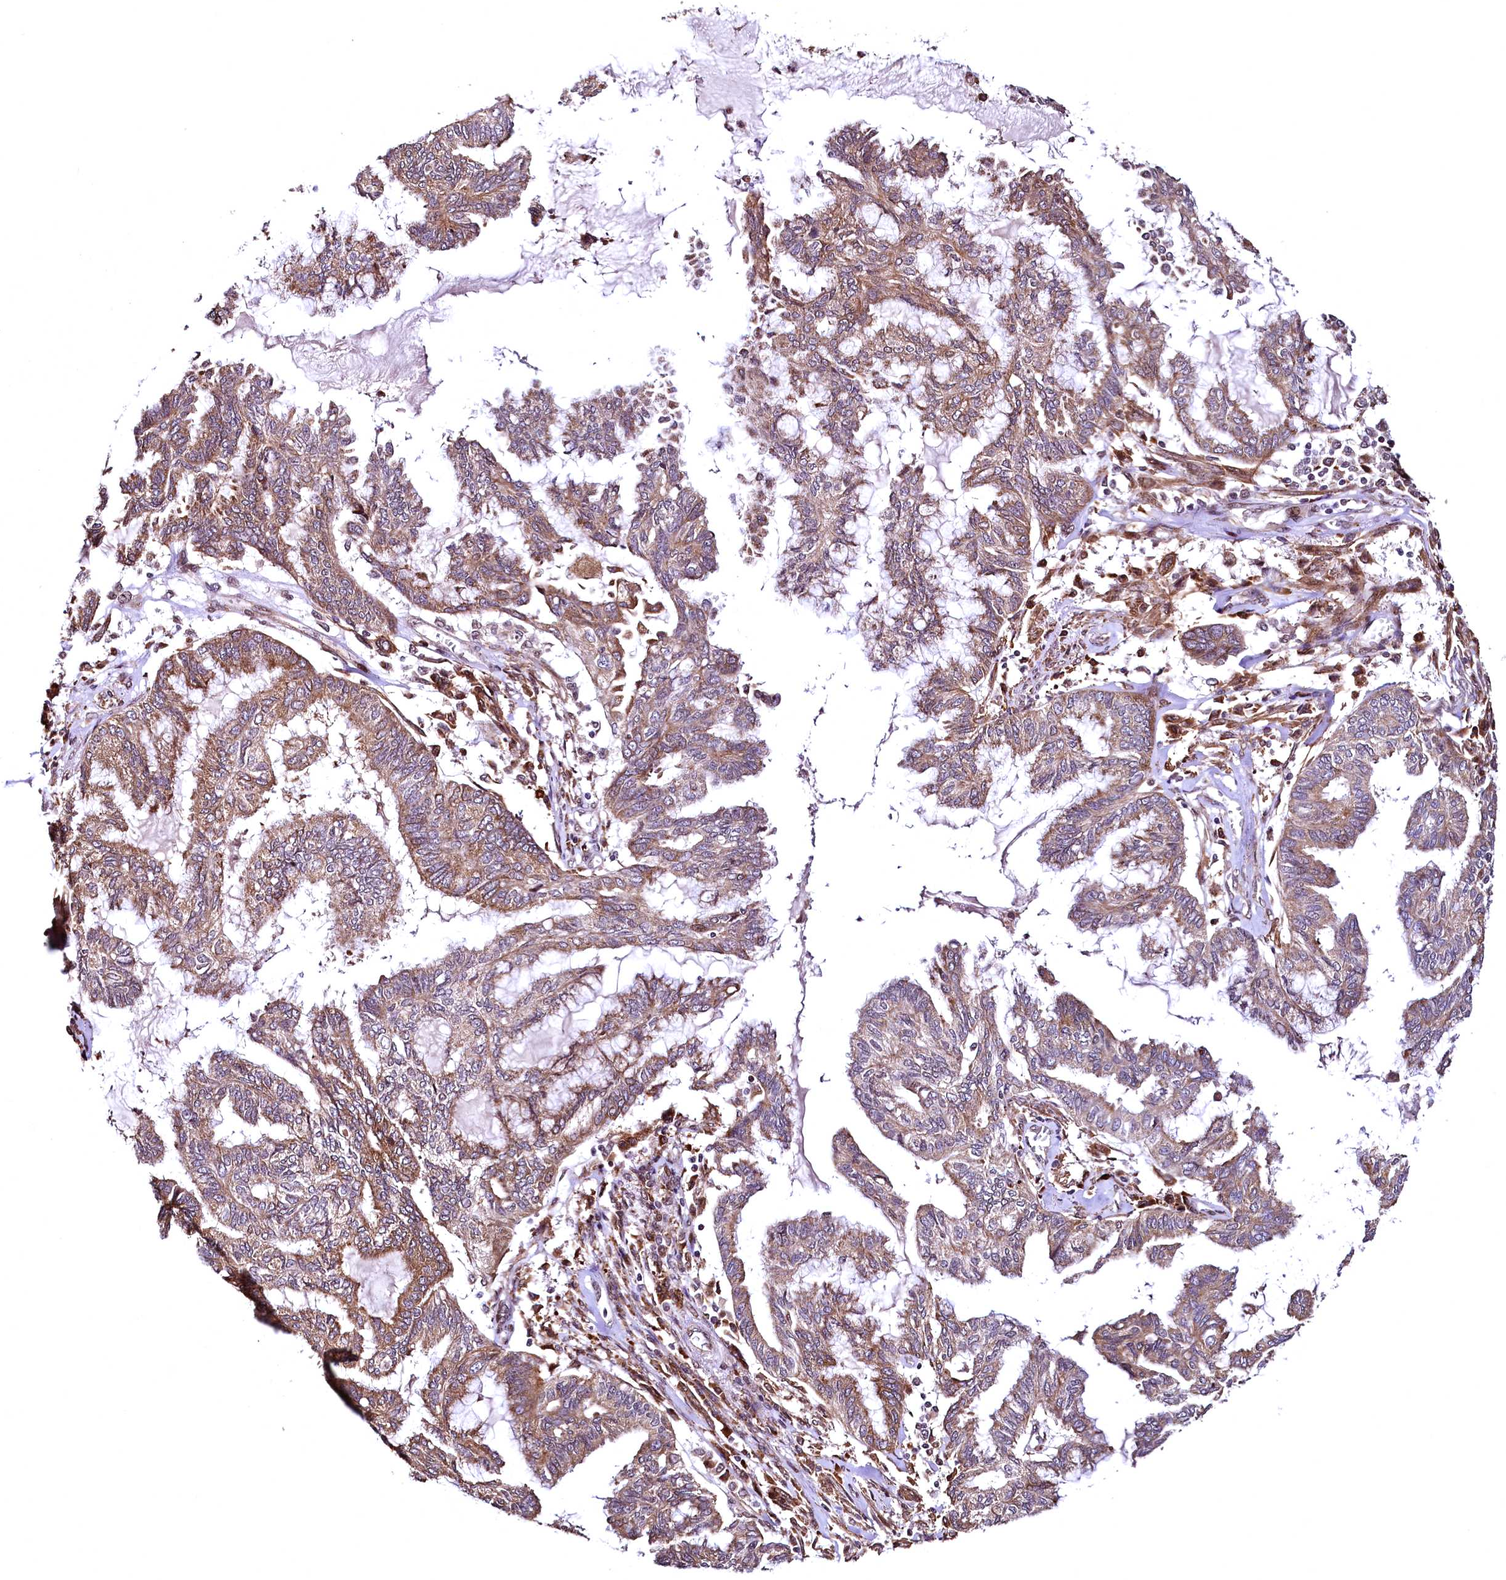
{"staining": {"intensity": "moderate", "quantity": ">75%", "location": "cytoplasmic/membranous"}, "tissue": "endometrial cancer", "cell_type": "Tumor cells", "image_type": "cancer", "snomed": [{"axis": "morphology", "description": "Adenocarcinoma, NOS"}, {"axis": "topography", "description": "Endometrium"}], "caption": "This image exhibits IHC staining of human endometrial cancer, with medium moderate cytoplasmic/membranous staining in approximately >75% of tumor cells.", "gene": "PDS5B", "patient": {"sex": "female", "age": 86}}